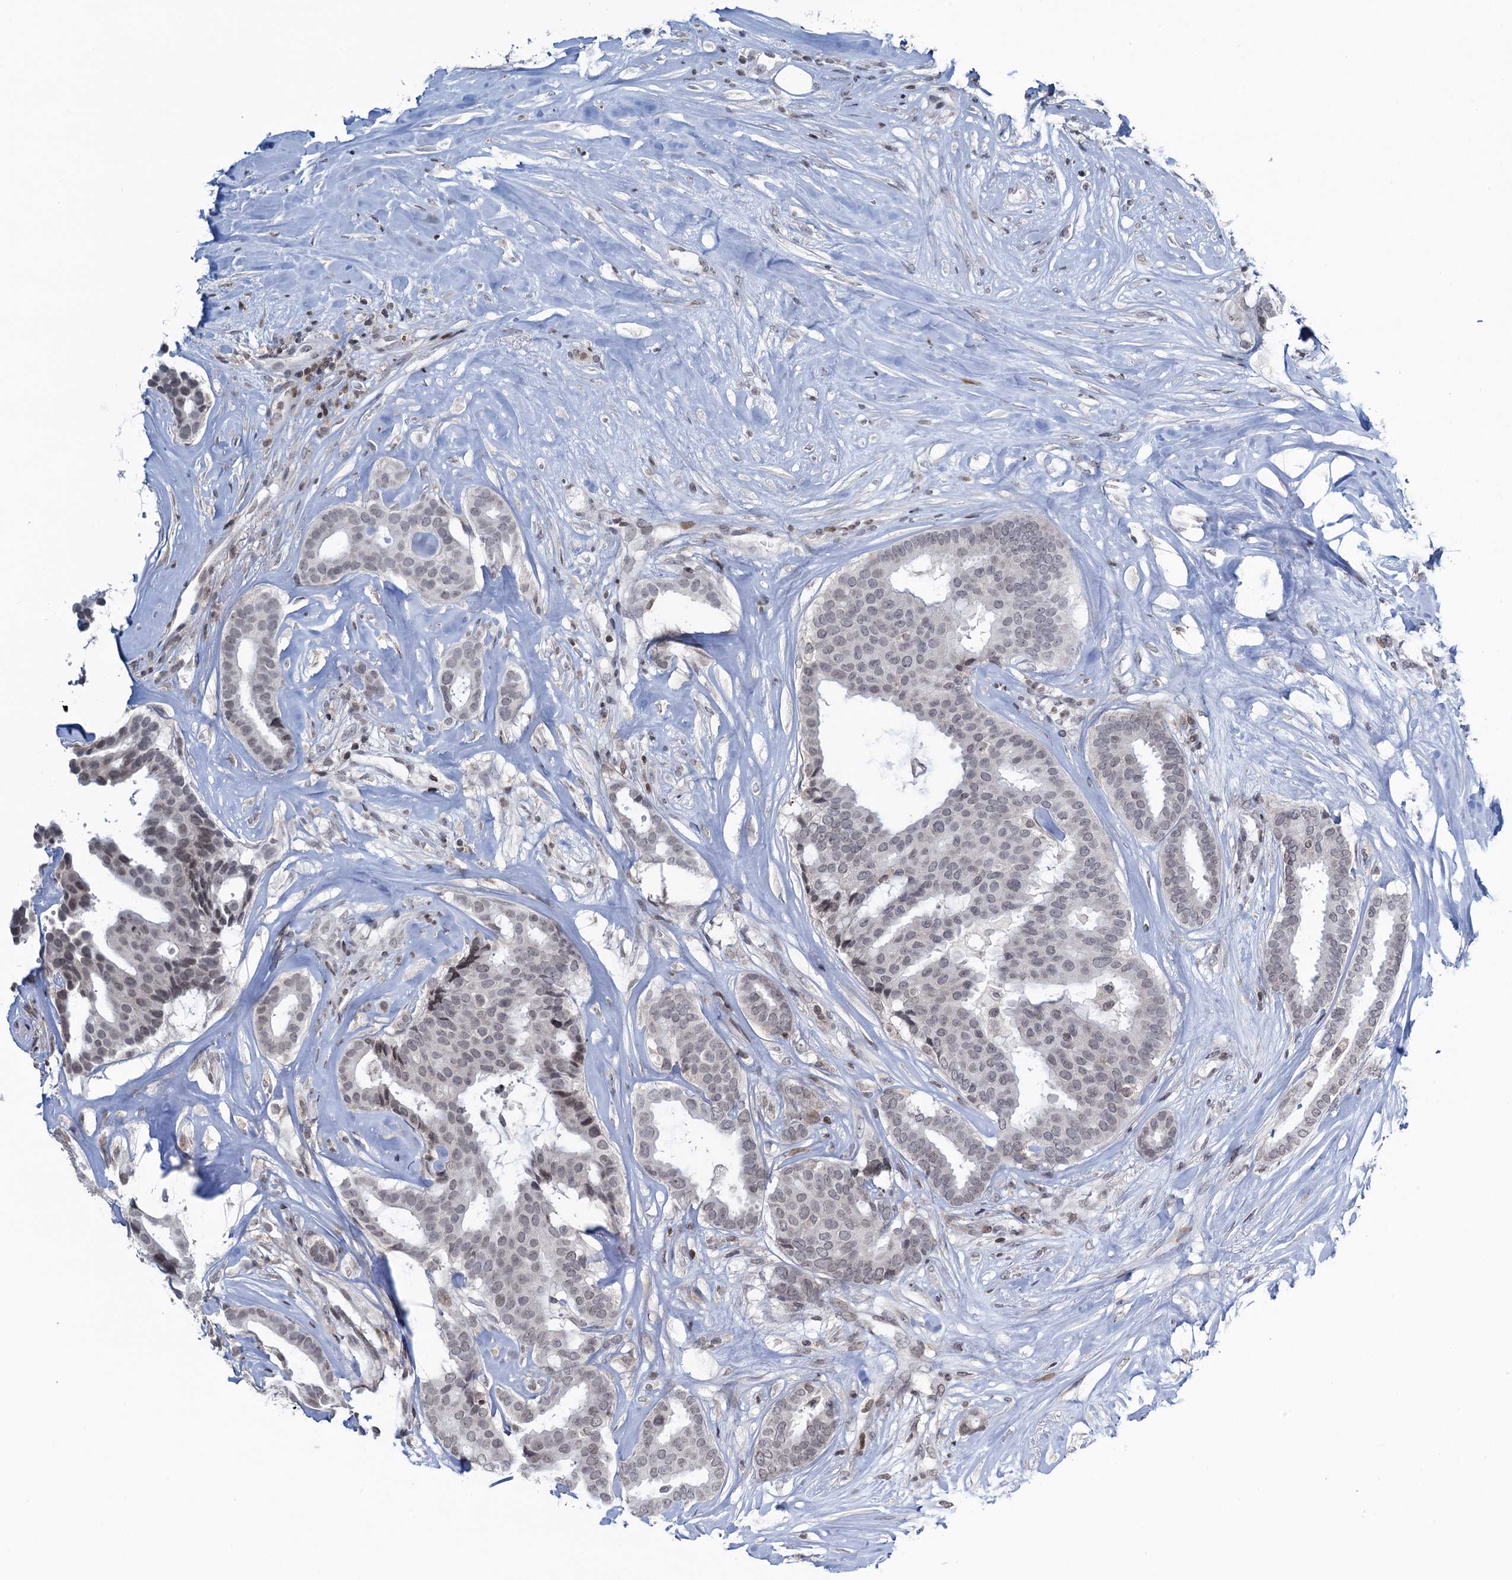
{"staining": {"intensity": "negative", "quantity": "none", "location": "none"}, "tissue": "breast cancer", "cell_type": "Tumor cells", "image_type": "cancer", "snomed": [{"axis": "morphology", "description": "Duct carcinoma"}, {"axis": "topography", "description": "Breast"}], "caption": "This is an IHC photomicrograph of breast cancer. There is no expression in tumor cells.", "gene": "FYB1", "patient": {"sex": "female", "age": 75}}